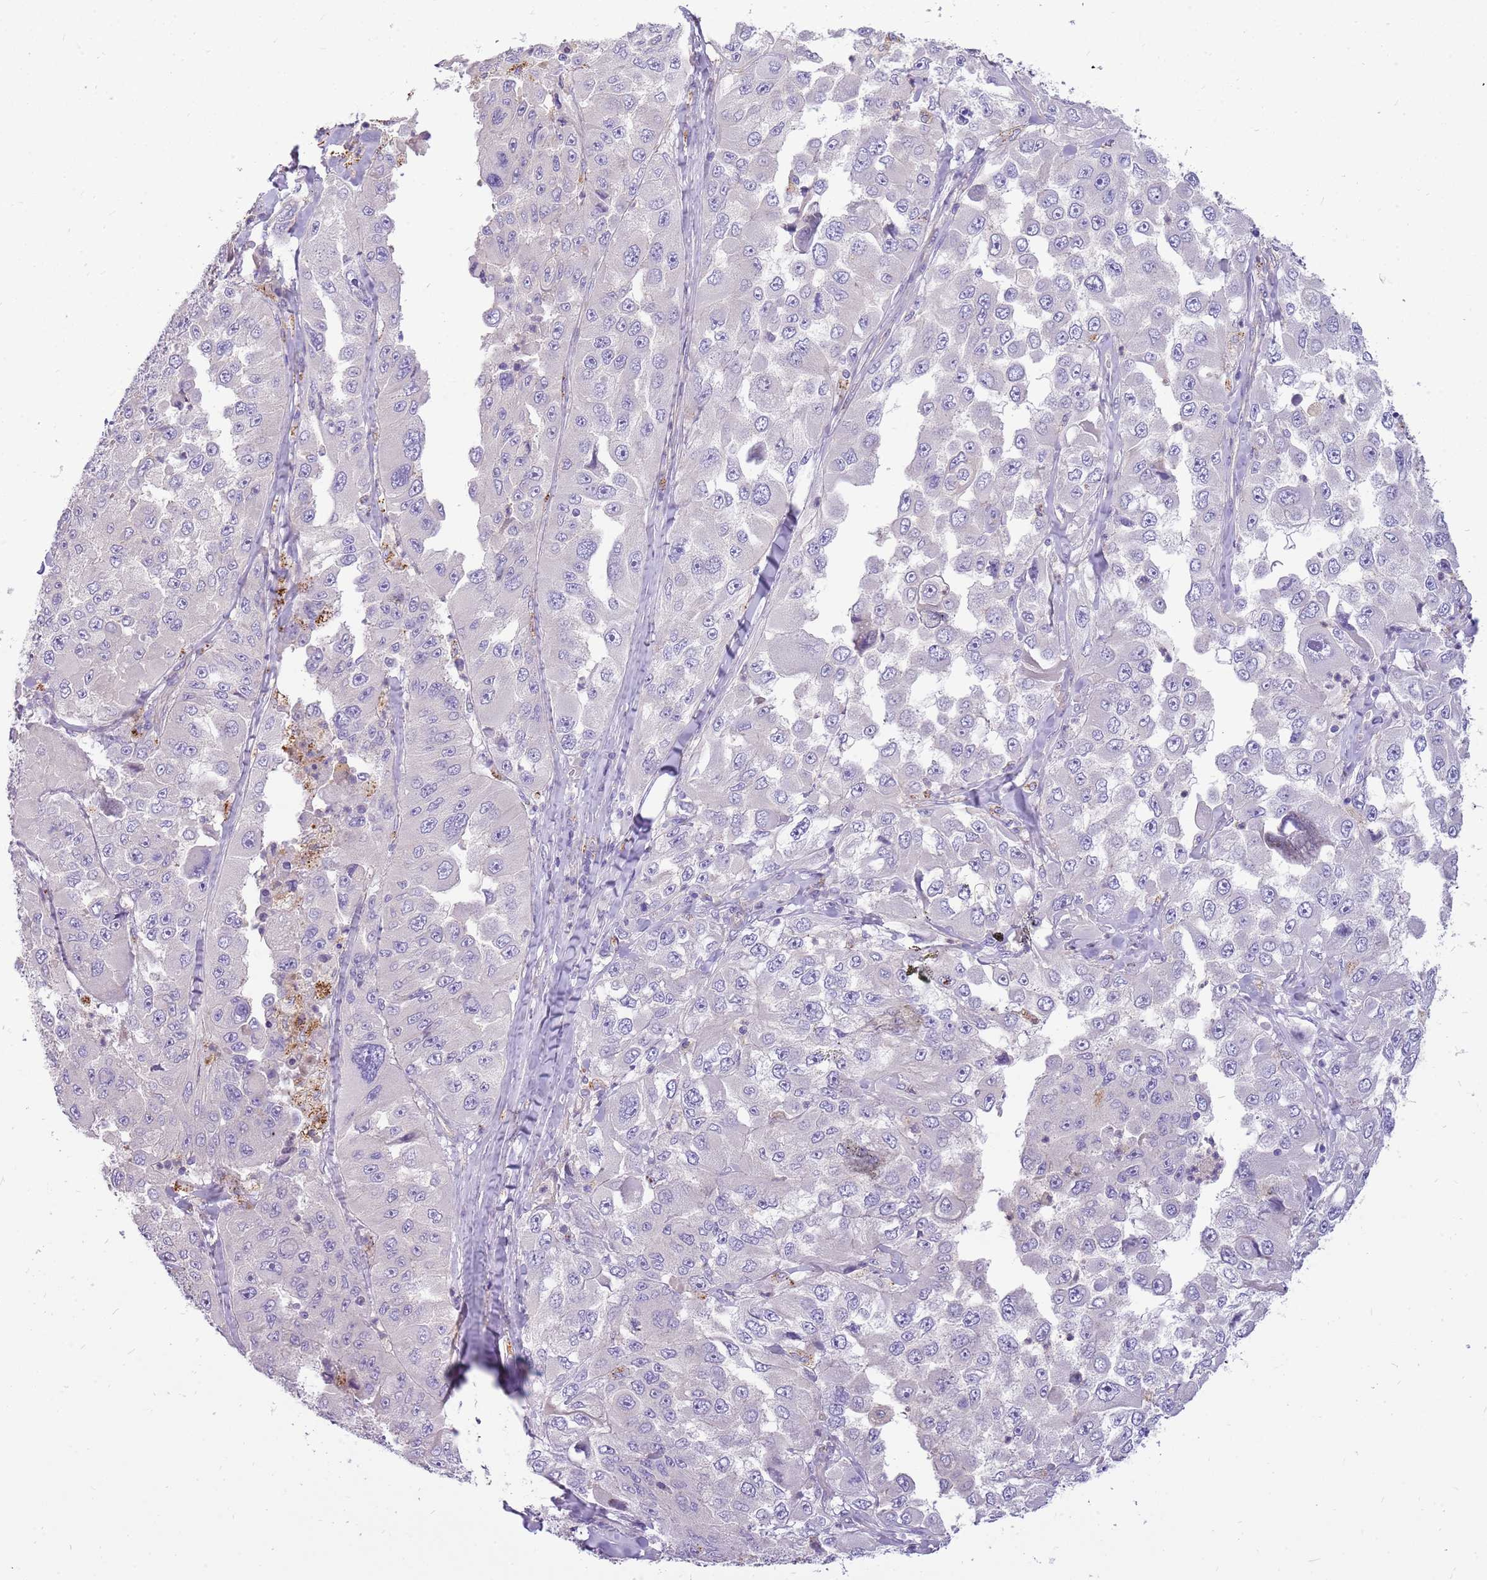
{"staining": {"intensity": "negative", "quantity": "none", "location": "none"}, "tissue": "melanoma", "cell_type": "Tumor cells", "image_type": "cancer", "snomed": [{"axis": "morphology", "description": "Malignant melanoma, Metastatic site"}, {"axis": "topography", "description": "Lymph node"}], "caption": "Tumor cells show no significant positivity in malignant melanoma (metastatic site).", "gene": "NTN4", "patient": {"sex": "male", "age": 62}}